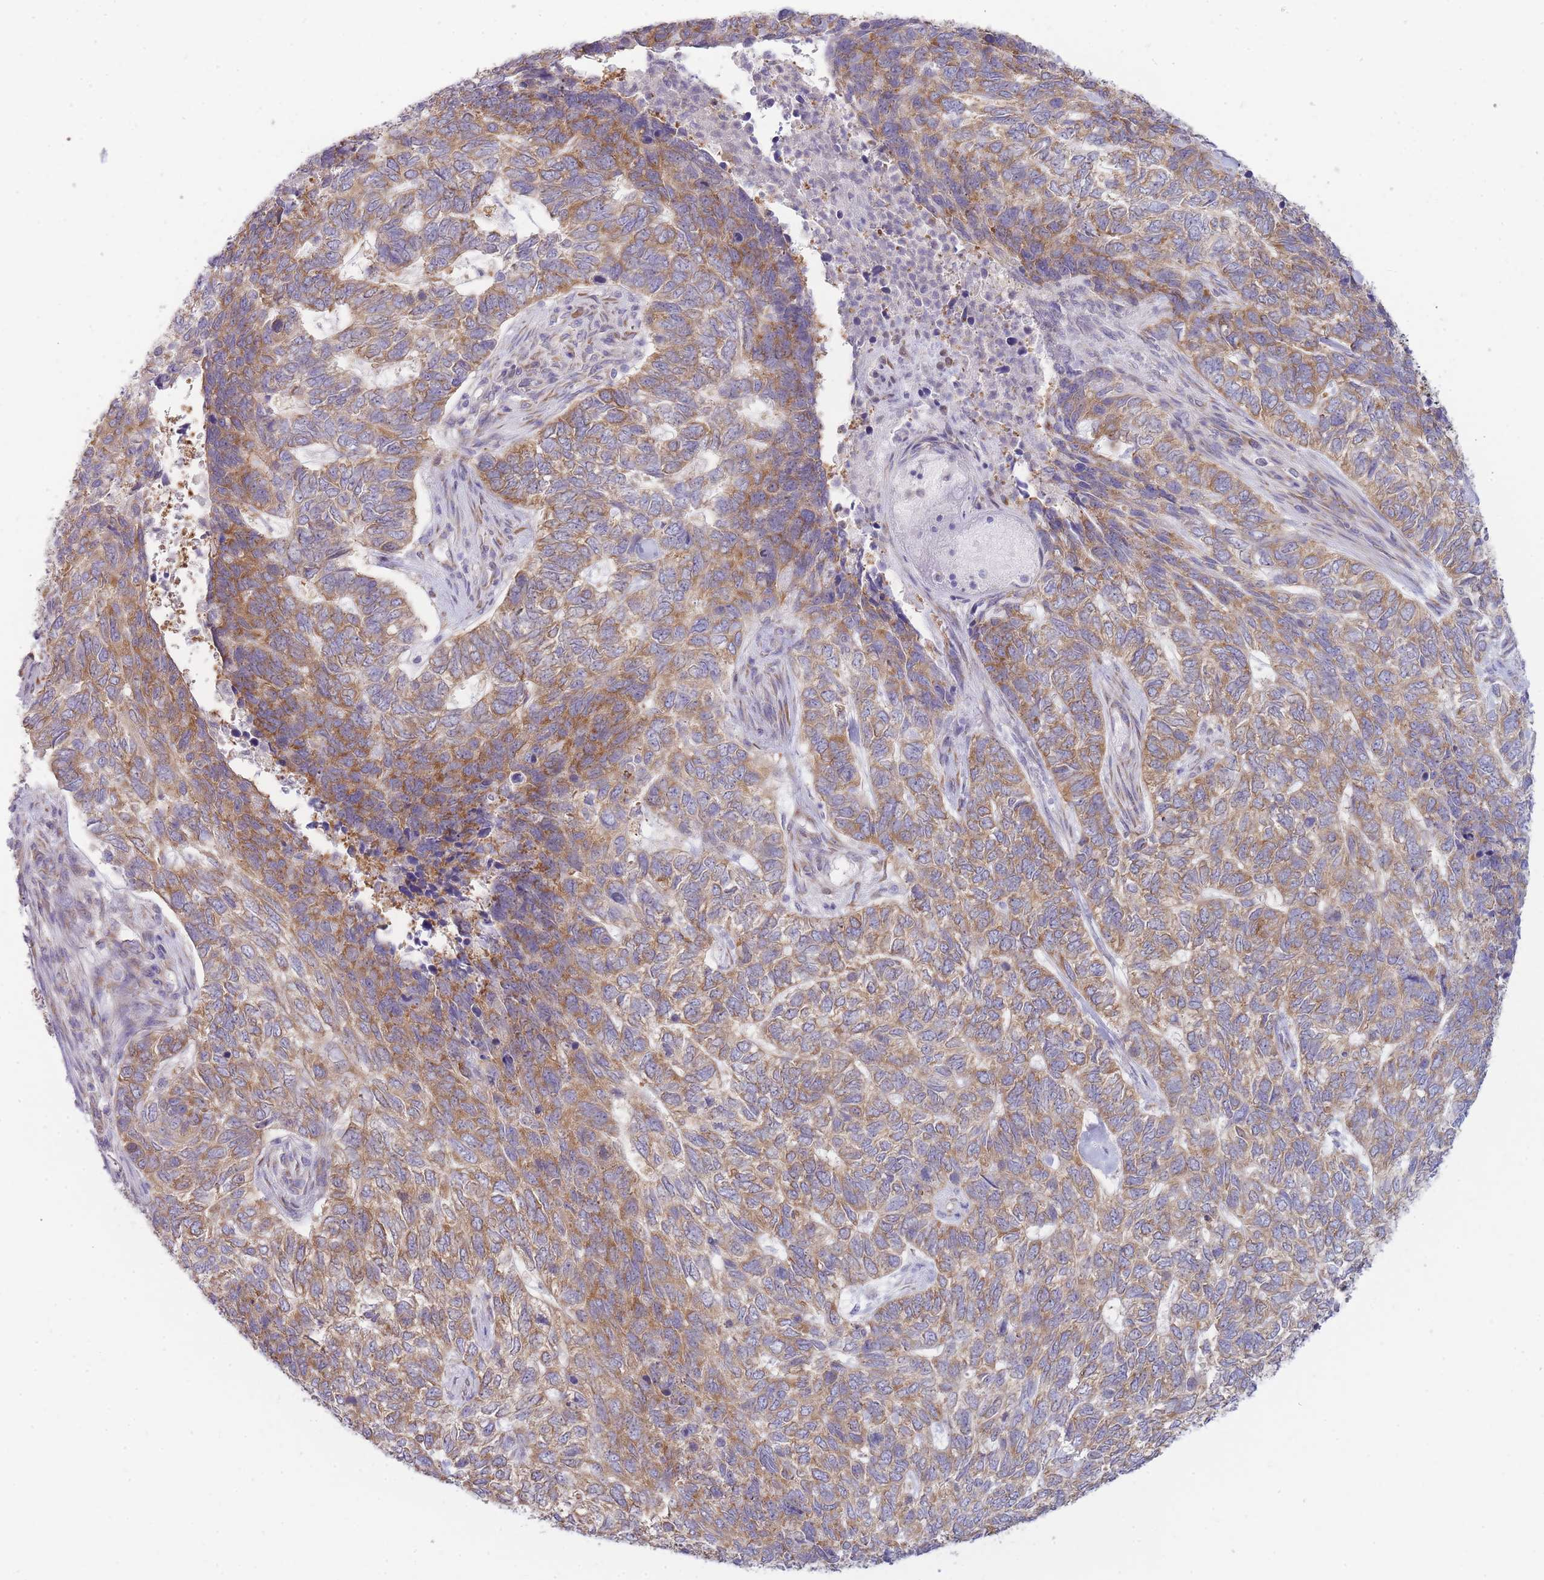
{"staining": {"intensity": "moderate", "quantity": ">75%", "location": "cytoplasmic/membranous"}, "tissue": "skin cancer", "cell_type": "Tumor cells", "image_type": "cancer", "snomed": [{"axis": "morphology", "description": "Basal cell carcinoma"}, {"axis": "topography", "description": "Skin"}], "caption": "A brown stain shows moderate cytoplasmic/membranous staining of a protein in human basal cell carcinoma (skin) tumor cells. The staining was performed using DAB (3,3'-diaminobenzidine), with brown indicating positive protein expression. Nuclei are stained blue with hematoxylin.", "gene": "OR5L2", "patient": {"sex": "female", "age": 65}}